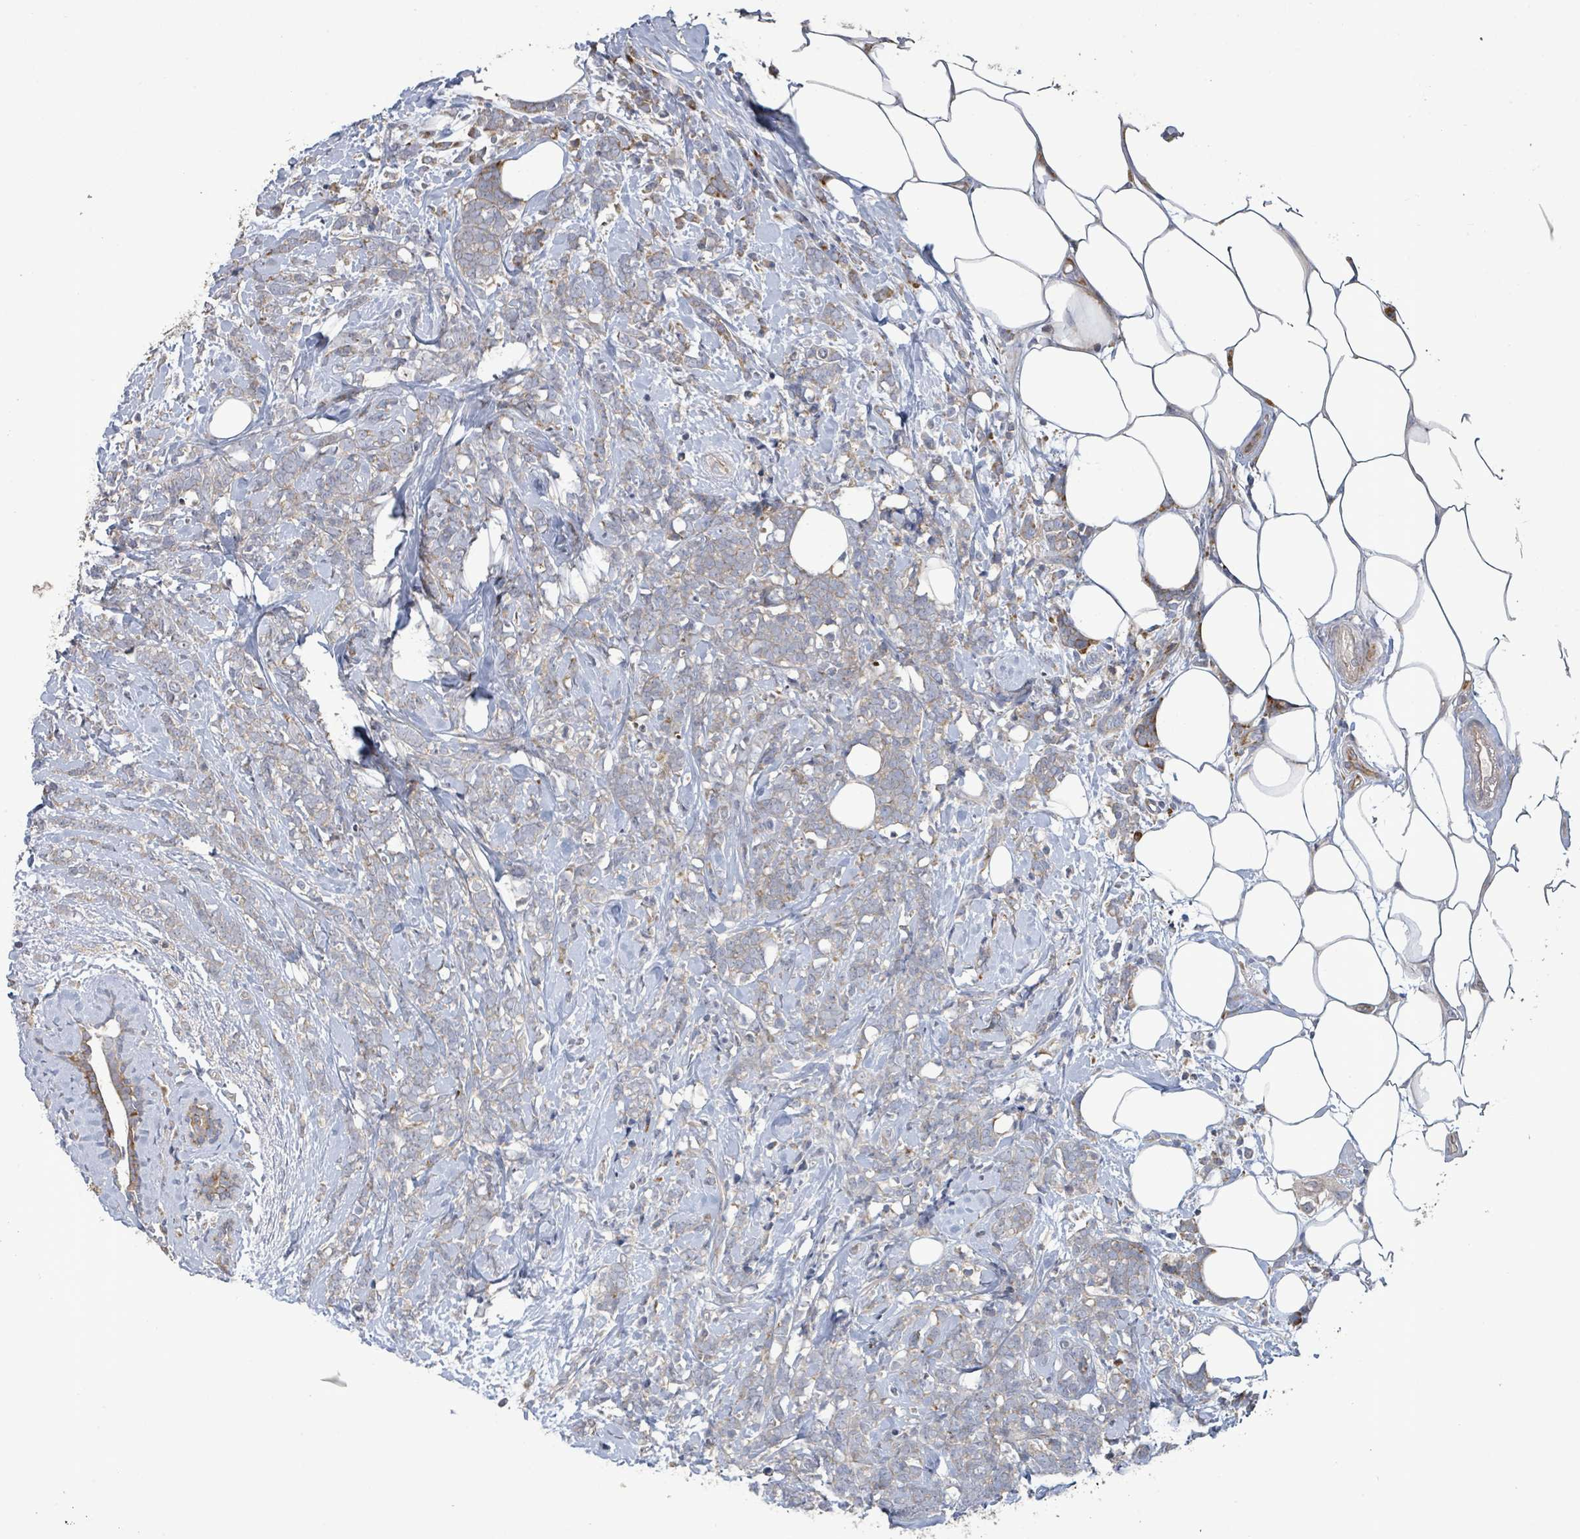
{"staining": {"intensity": "weak", "quantity": "<25%", "location": "cytoplasmic/membranous"}, "tissue": "breast cancer", "cell_type": "Tumor cells", "image_type": "cancer", "snomed": [{"axis": "morphology", "description": "Lobular carcinoma"}, {"axis": "topography", "description": "Breast"}], "caption": "Breast cancer (lobular carcinoma) stained for a protein using IHC displays no positivity tumor cells.", "gene": "LILRA4", "patient": {"sex": "female", "age": 58}}